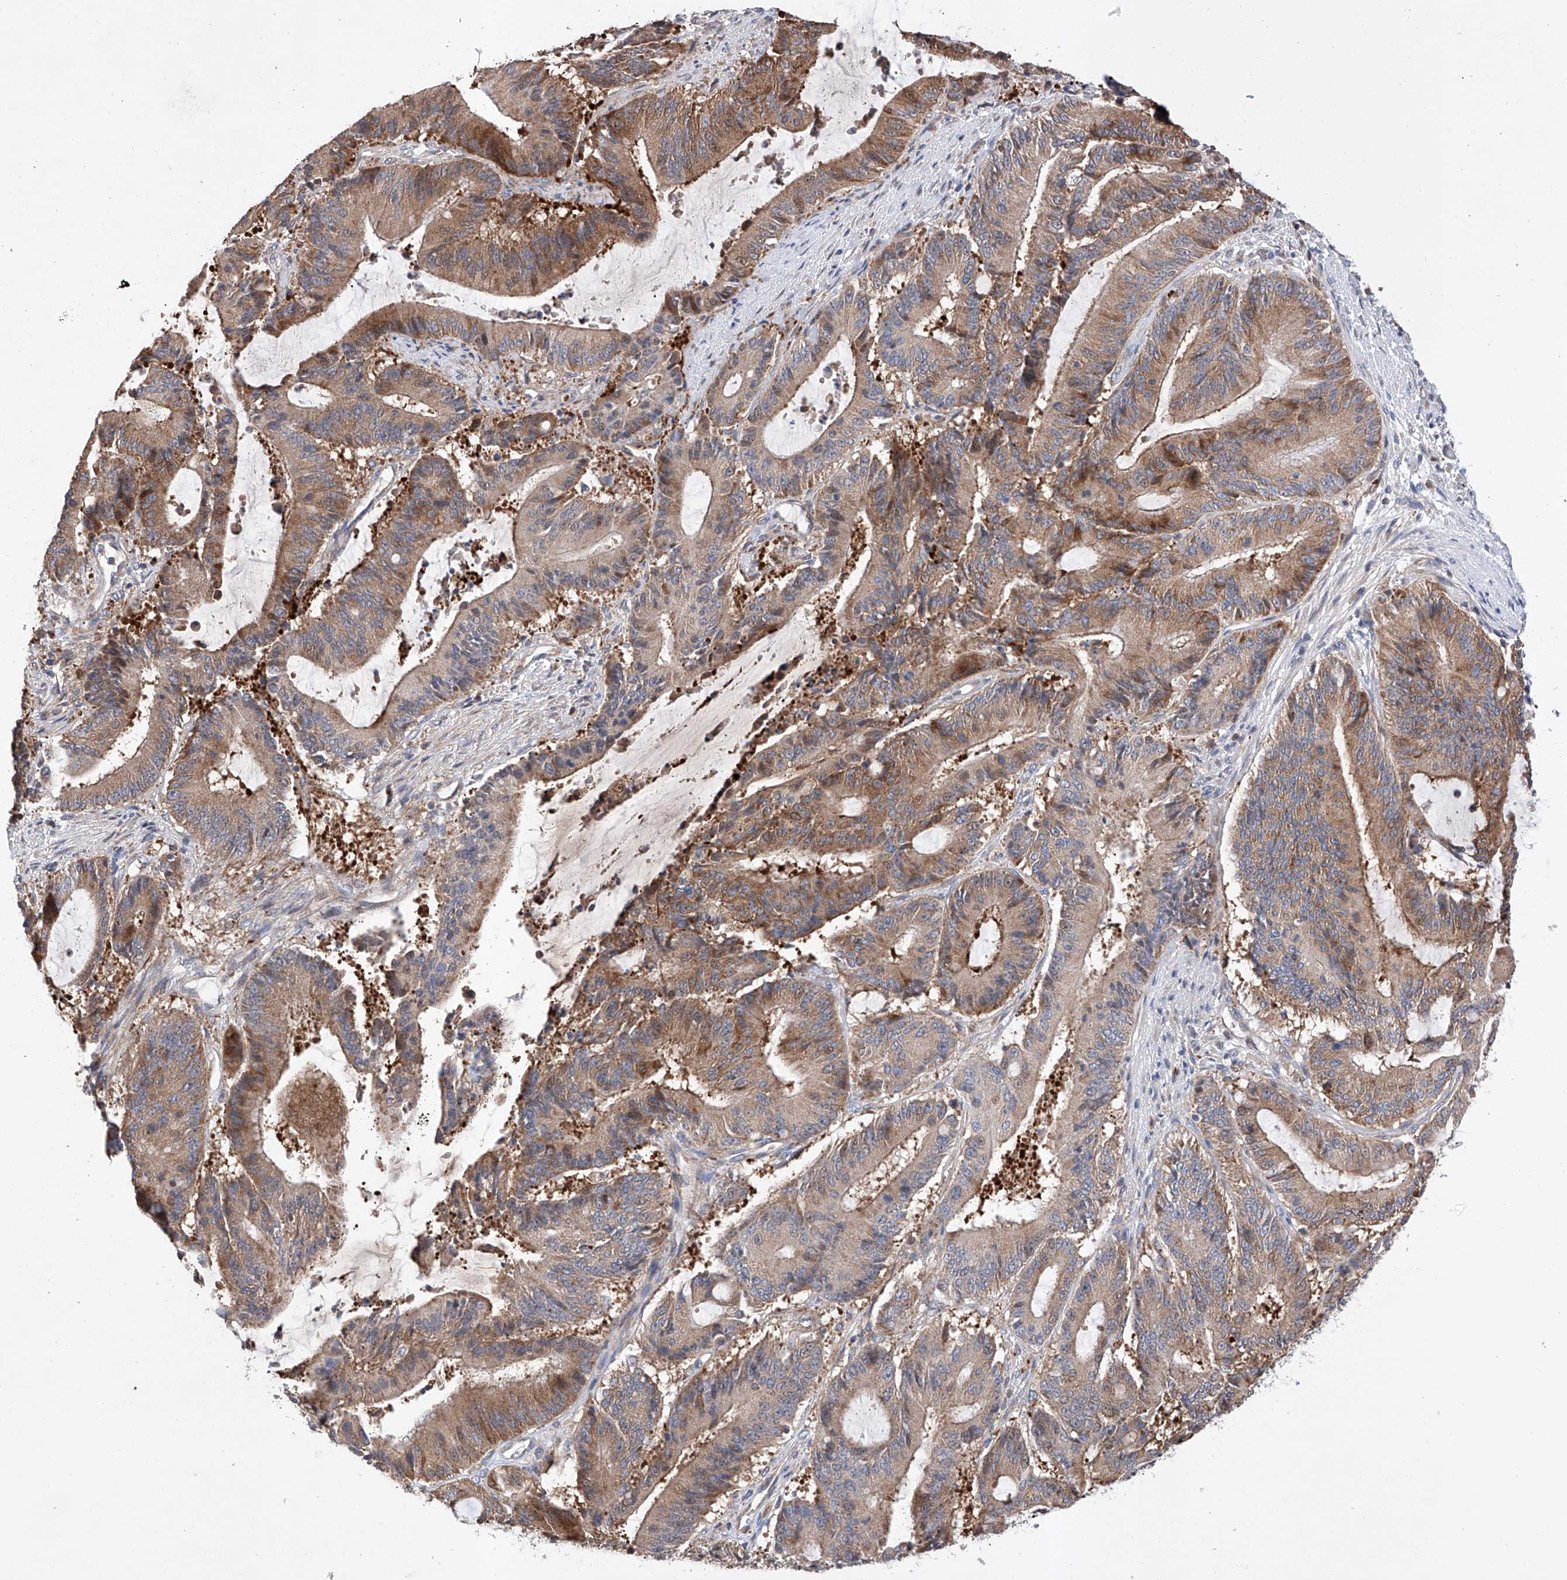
{"staining": {"intensity": "moderate", "quantity": ">75%", "location": "cytoplasmic/membranous"}, "tissue": "liver cancer", "cell_type": "Tumor cells", "image_type": "cancer", "snomed": [{"axis": "morphology", "description": "Normal tissue, NOS"}, {"axis": "morphology", "description": "Cholangiocarcinoma"}, {"axis": "topography", "description": "Liver"}, {"axis": "topography", "description": "Peripheral nerve tissue"}], "caption": "Tumor cells show moderate cytoplasmic/membranous positivity in about >75% of cells in liver cancer (cholangiocarcinoma).", "gene": "TIMM23", "patient": {"sex": "female", "age": 73}}